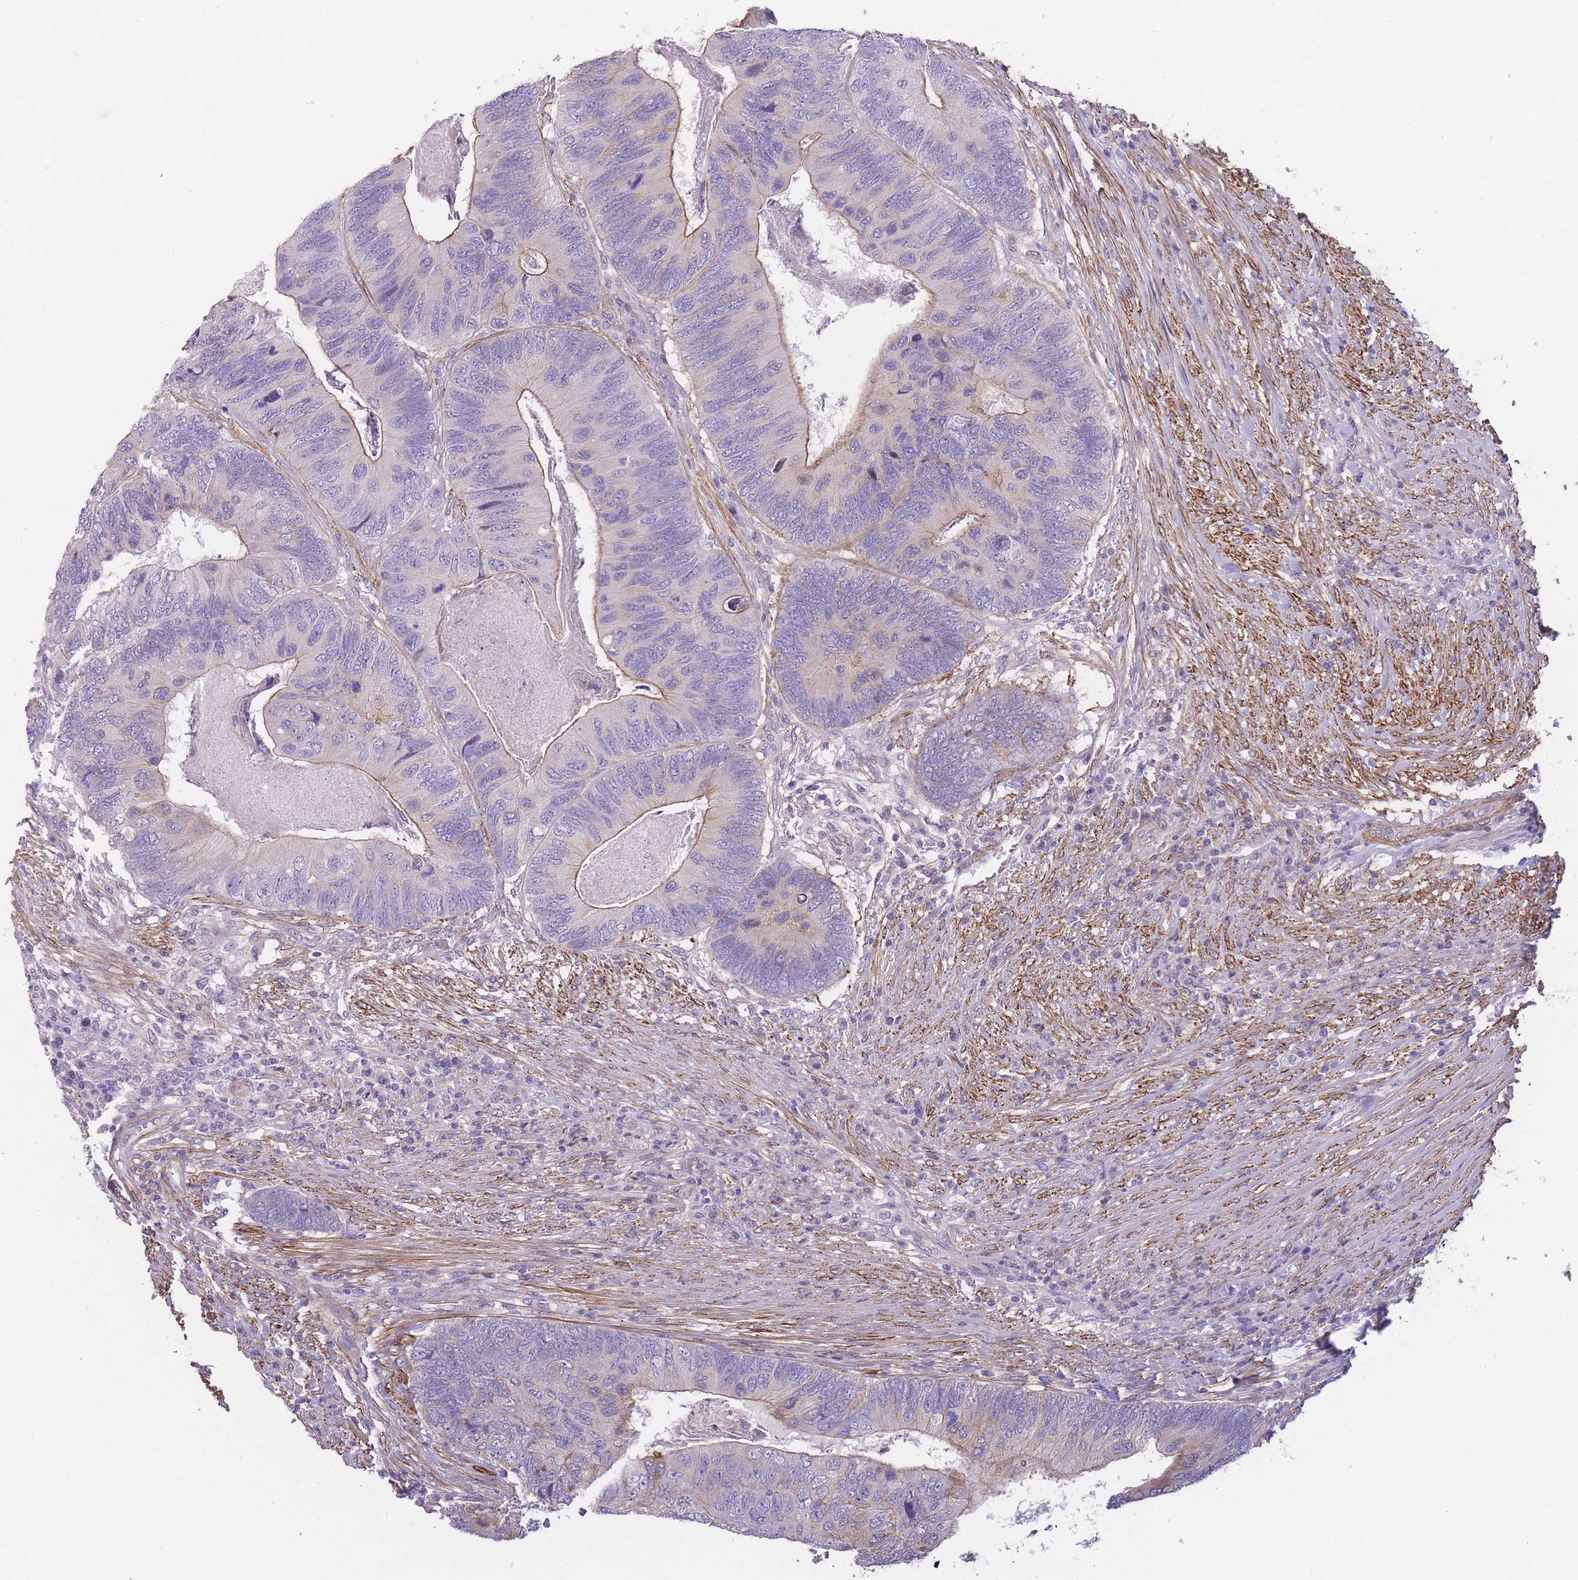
{"staining": {"intensity": "moderate", "quantity": "<25%", "location": "cytoplasmic/membranous"}, "tissue": "colorectal cancer", "cell_type": "Tumor cells", "image_type": "cancer", "snomed": [{"axis": "morphology", "description": "Adenocarcinoma, NOS"}, {"axis": "topography", "description": "Colon"}], "caption": "Protein expression analysis of human colorectal adenocarcinoma reveals moderate cytoplasmic/membranous positivity in approximately <25% of tumor cells. The staining was performed using DAB (3,3'-diaminobenzidine), with brown indicating positive protein expression. Nuclei are stained blue with hematoxylin.", "gene": "FAM124A", "patient": {"sex": "female", "age": 67}}